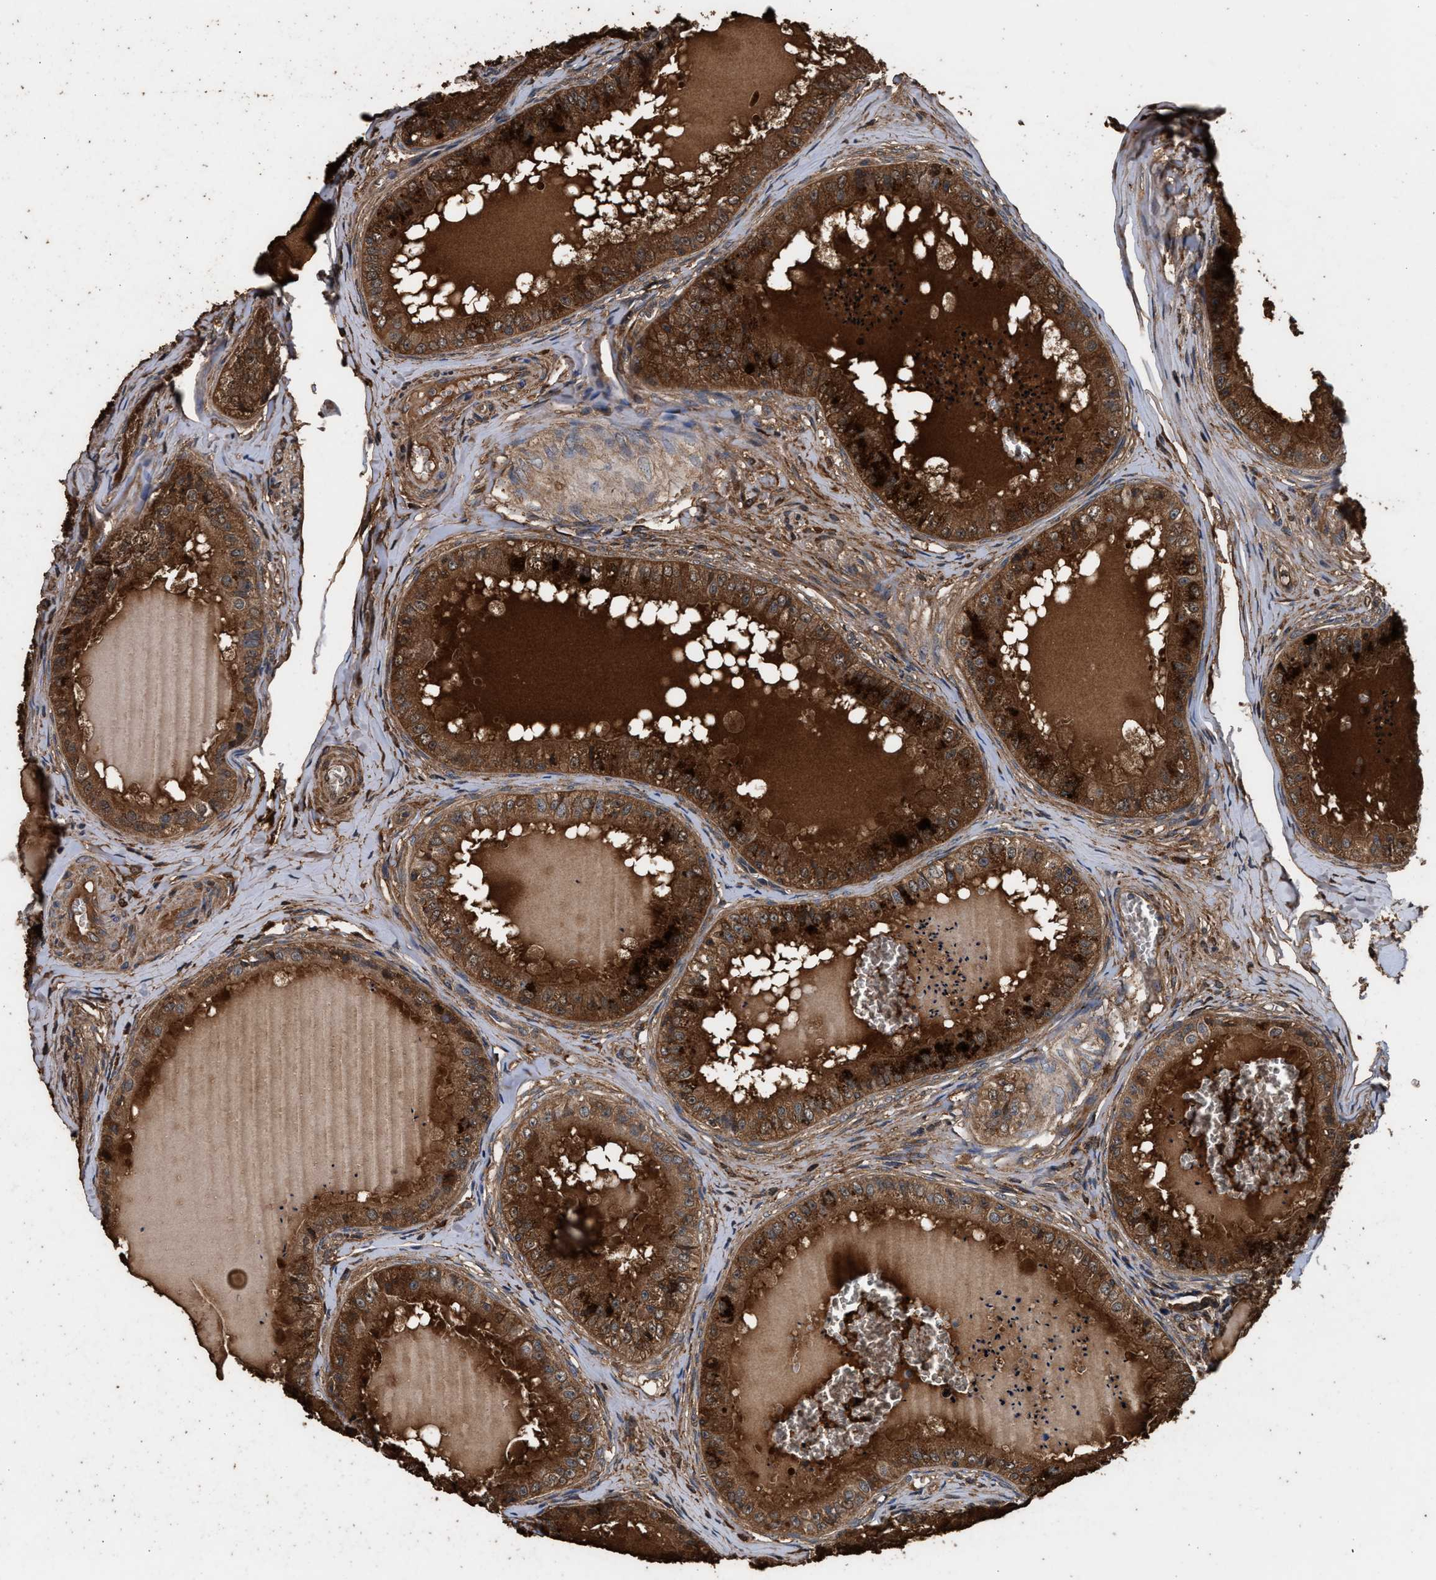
{"staining": {"intensity": "moderate", "quantity": ">75%", "location": "cytoplasmic/membranous"}, "tissue": "epididymis", "cell_type": "Glandular cells", "image_type": "normal", "snomed": [{"axis": "morphology", "description": "Normal tissue, NOS"}, {"axis": "topography", "description": "Epididymis"}], "caption": "Epididymis stained with a brown dye displays moderate cytoplasmic/membranous positive staining in about >75% of glandular cells.", "gene": "ENSG00000286112", "patient": {"sex": "male", "age": 31}}